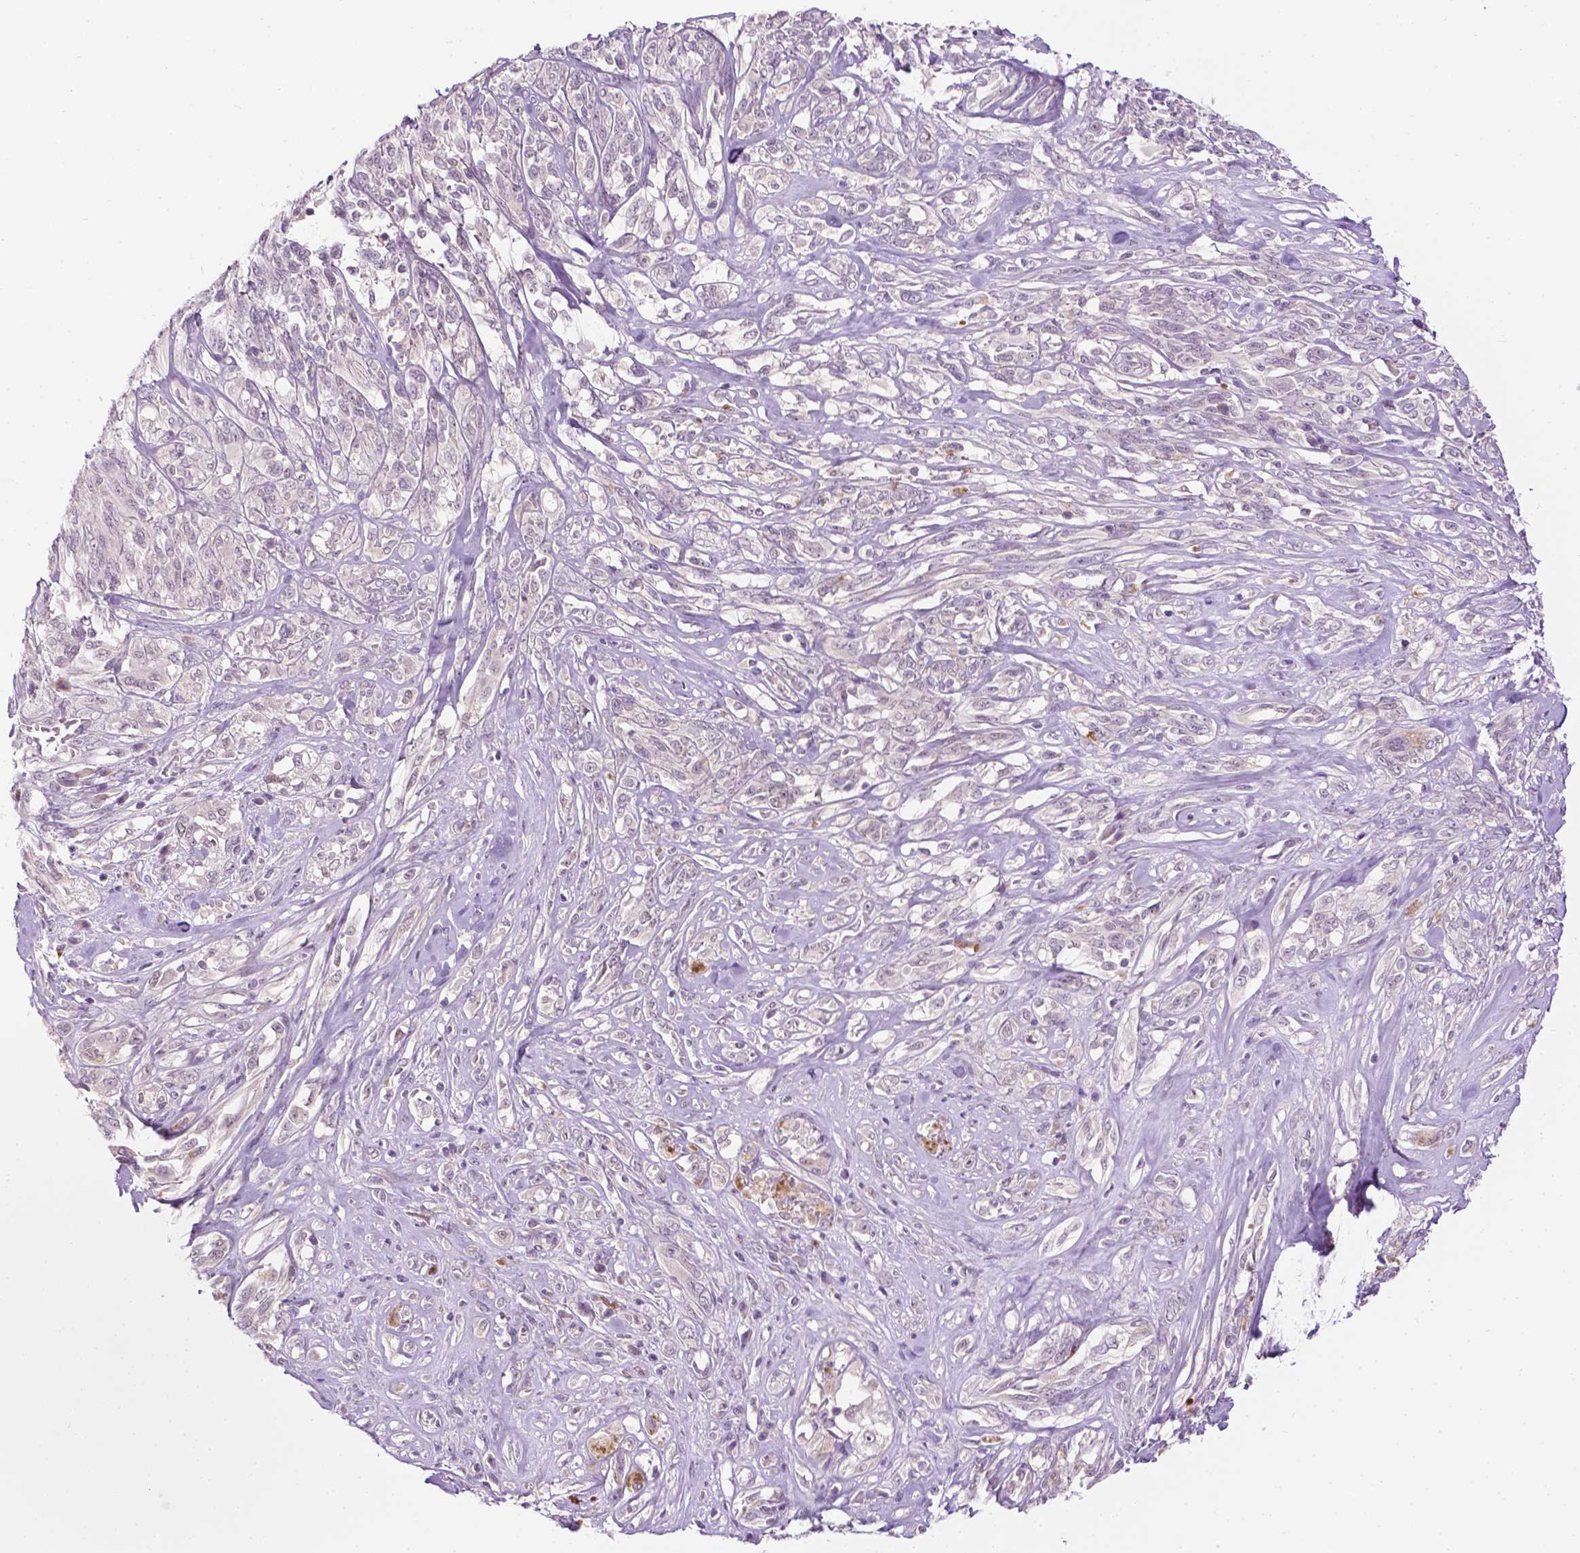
{"staining": {"intensity": "negative", "quantity": "none", "location": "none"}, "tissue": "melanoma", "cell_type": "Tumor cells", "image_type": "cancer", "snomed": [{"axis": "morphology", "description": "Malignant melanoma, NOS"}, {"axis": "topography", "description": "Skin"}], "caption": "Immunohistochemical staining of melanoma exhibits no significant staining in tumor cells.", "gene": "DENND4A", "patient": {"sex": "female", "age": 91}}